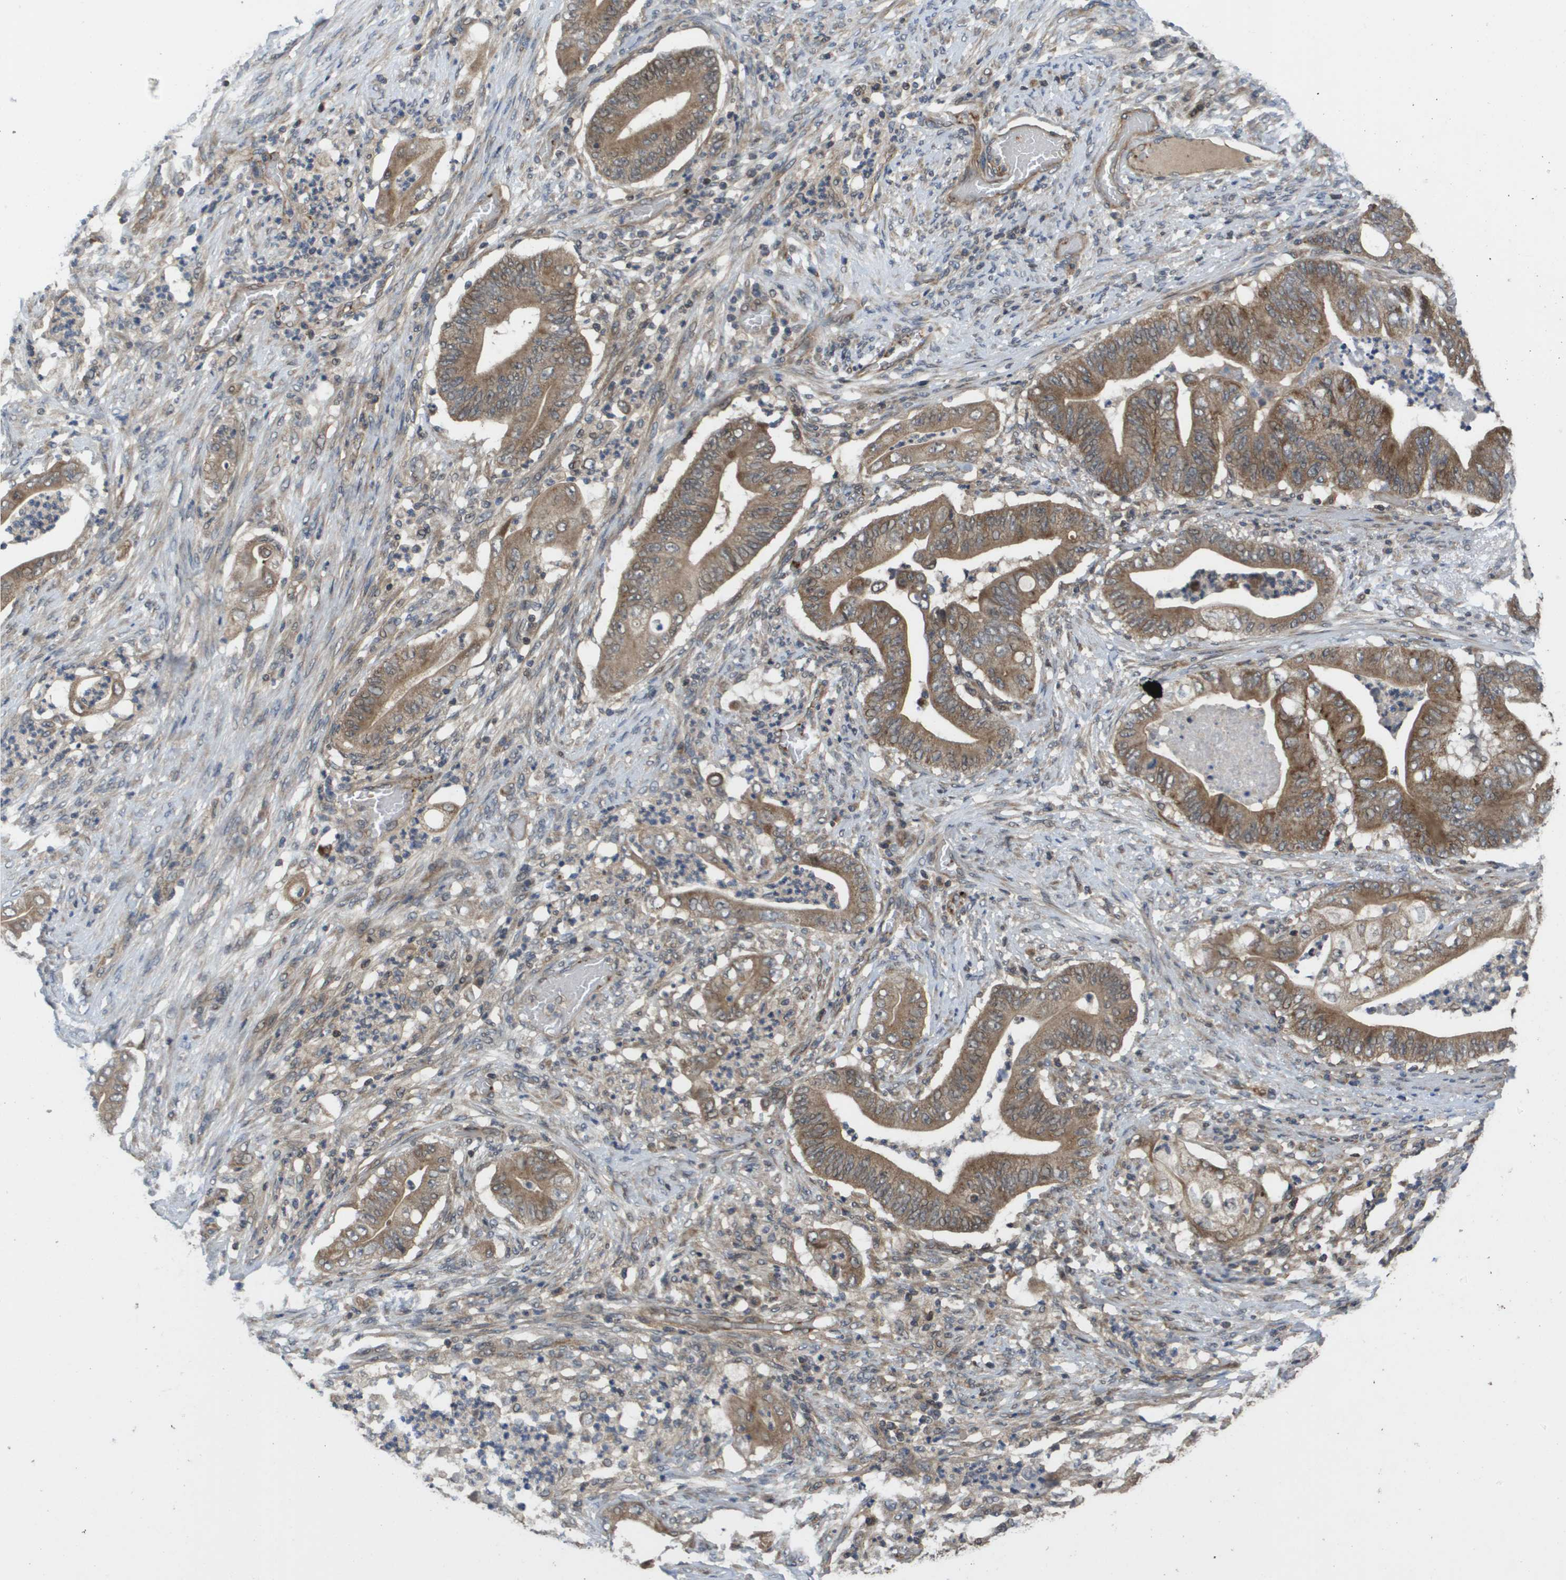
{"staining": {"intensity": "moderate", "quantity": ">75%", "location": "cytoplasmic/membranous"}, "tissue": "stomach cancer", "cell_type": "Tumor cells", "image_type": "cancer", "snomed": [{"axis": "morphology", "description": "Adenocarcinoma, NOS"}, {"axis": "topography", "description": "Stomach"}], "caption": "Approximately >75% of tumor cells in human adenocarcinoma (stomach) show moderate cytoplasmic/membranous protein staining as visualized by brown immunohistochemical staining.", "gene": "RBM38", "patient": {"sex": "female", "age": 73}}